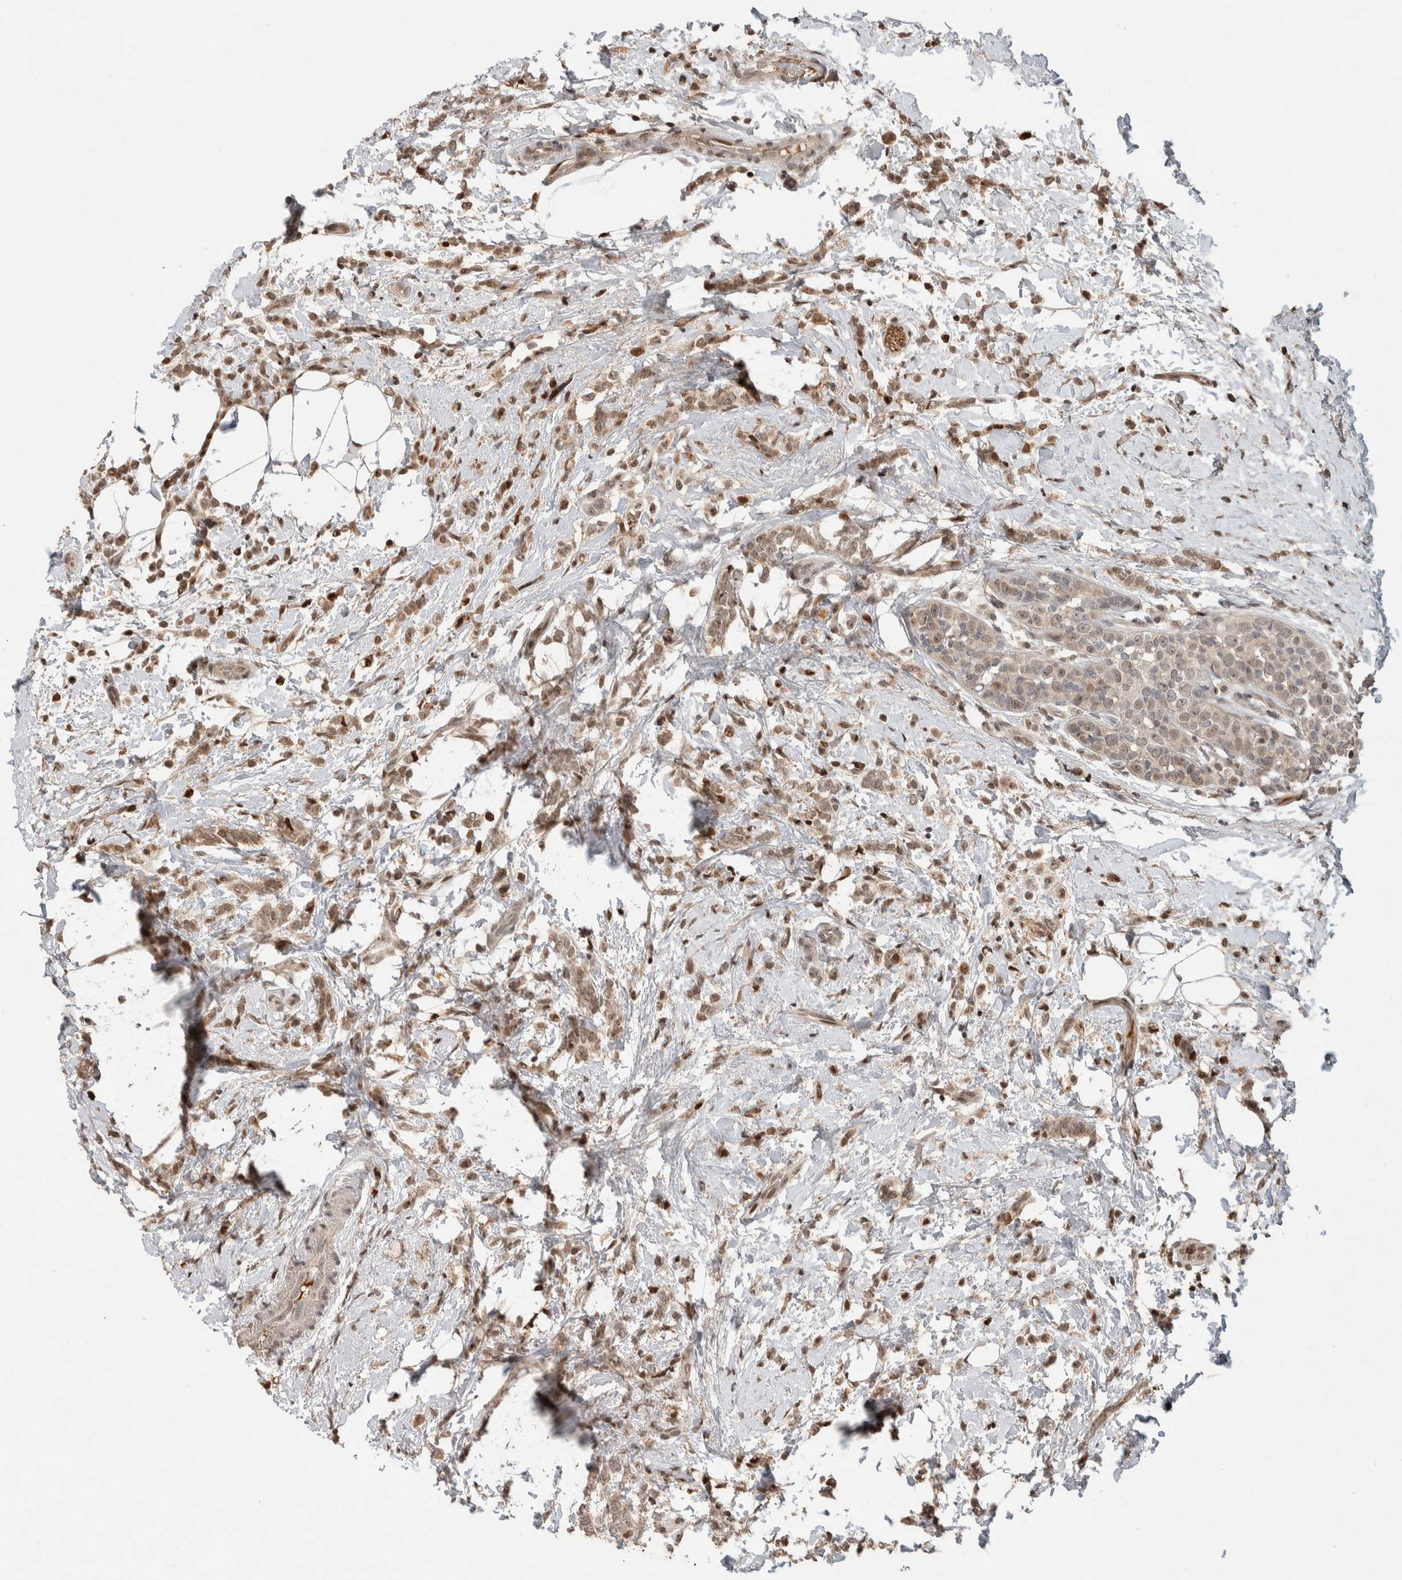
{"staining": {"intensity": "weak", "quantity": ">75%", "location": "nuclear"}, "tissue": "breast cancer", "cell_type": "Tumor cells", "image_type": "cancer", "snomed": [{"axis": "morphology", "description": "Lobular carcinoma"}, {"axis": "topography", "description": "Breast"}], "caption": "A low amount of weak nuclear staining is seen in approximately >75% of tumor cells in breast cancer tissue.", "gene": "ZNF521", "patient": {"sex": "female", "age": 50}}